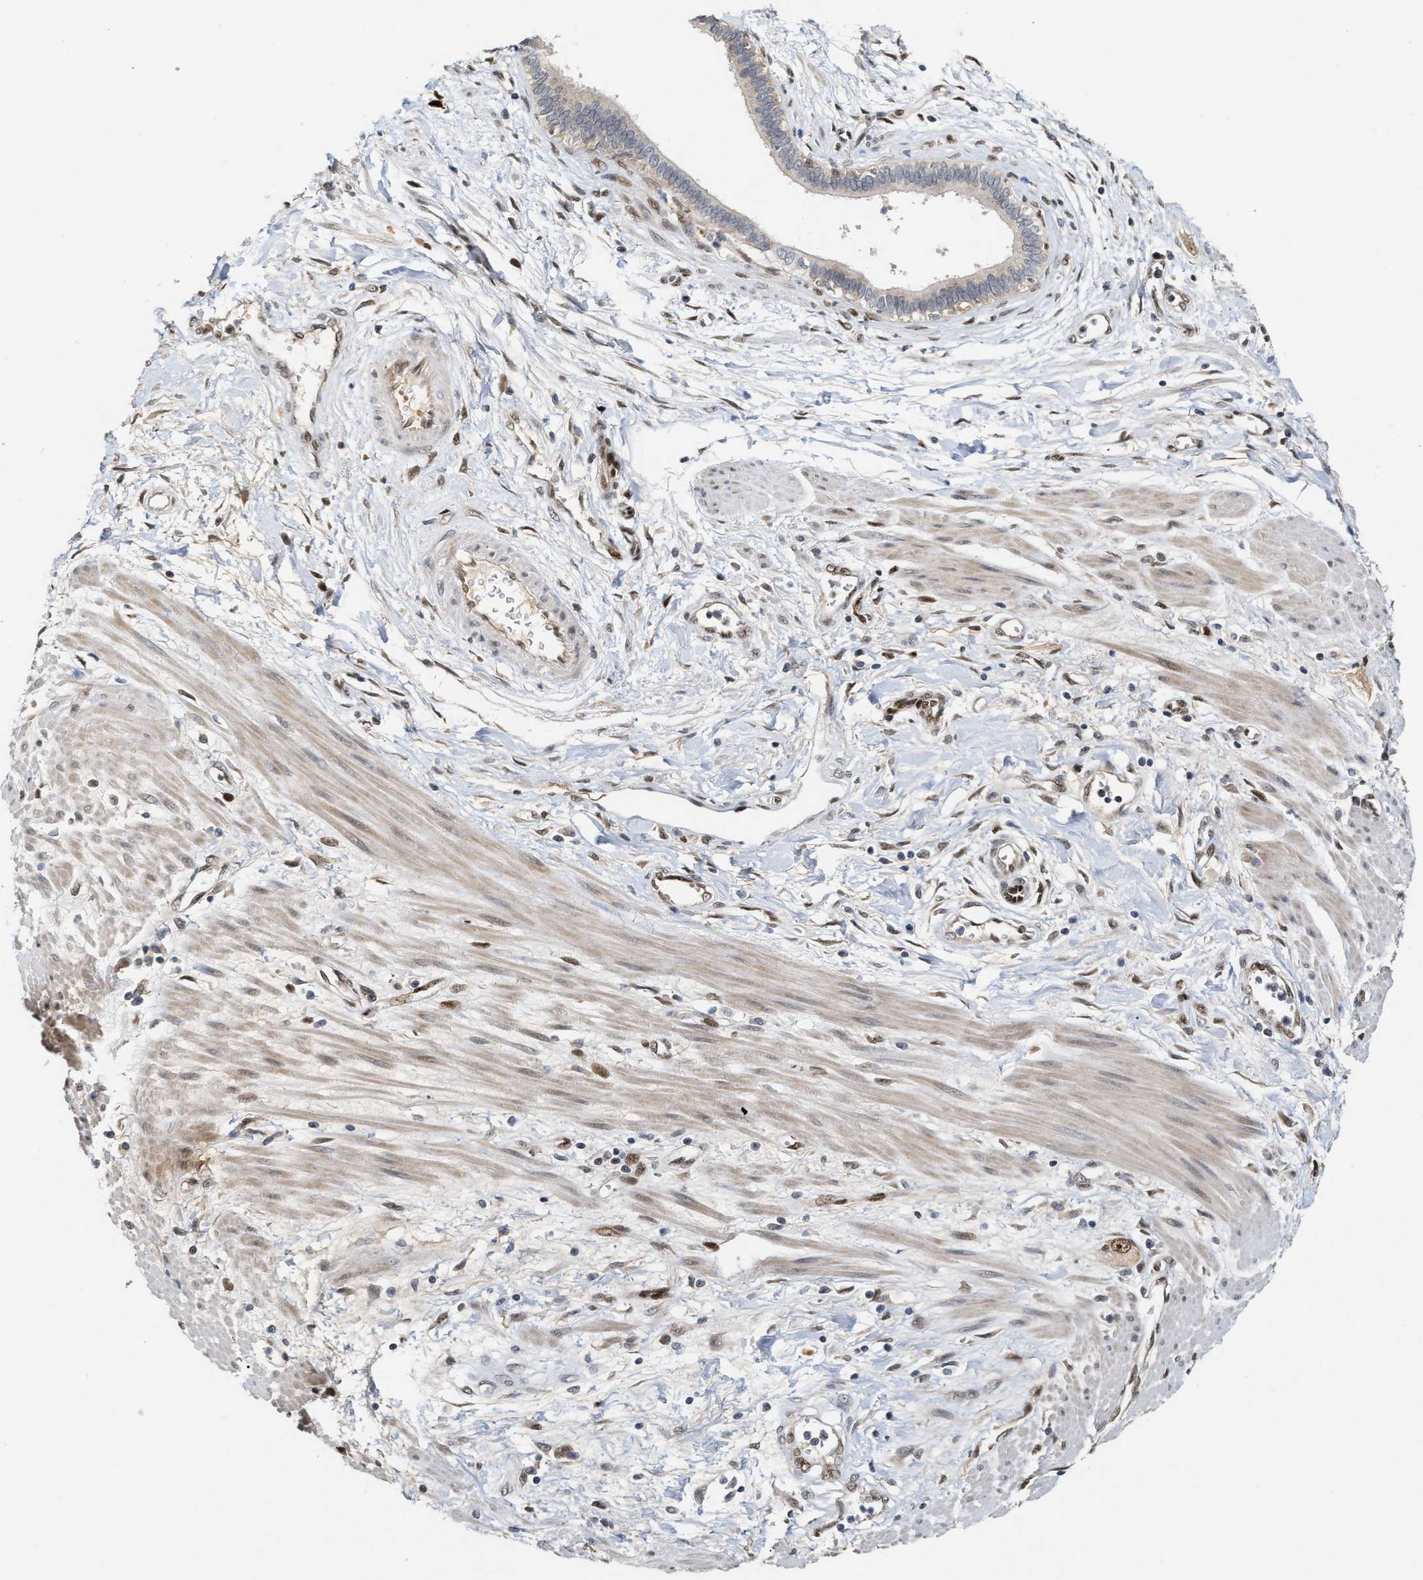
{"staining": {"intensity": "moderate", "quantity": "<25%", "location": "cytoplasmic/membranous"}, "tissue": "pancreatic cancer", "cell_type": "Tumor cells", "image_type": "cancer", "snomed": [{"axis": "morphology", "description": "Normal tissue, NOS"}, {"axis": "topography", "description": "Lymph node"}], "caption": "There is low levels of moderate cytoplasmic/membranous expression in tumor cells of pancreatic cancer, as demonstrated by immunohistochemical staining (brown color).", "gene": "TCF4", "patient": {"sex": "male", "age": 50}}